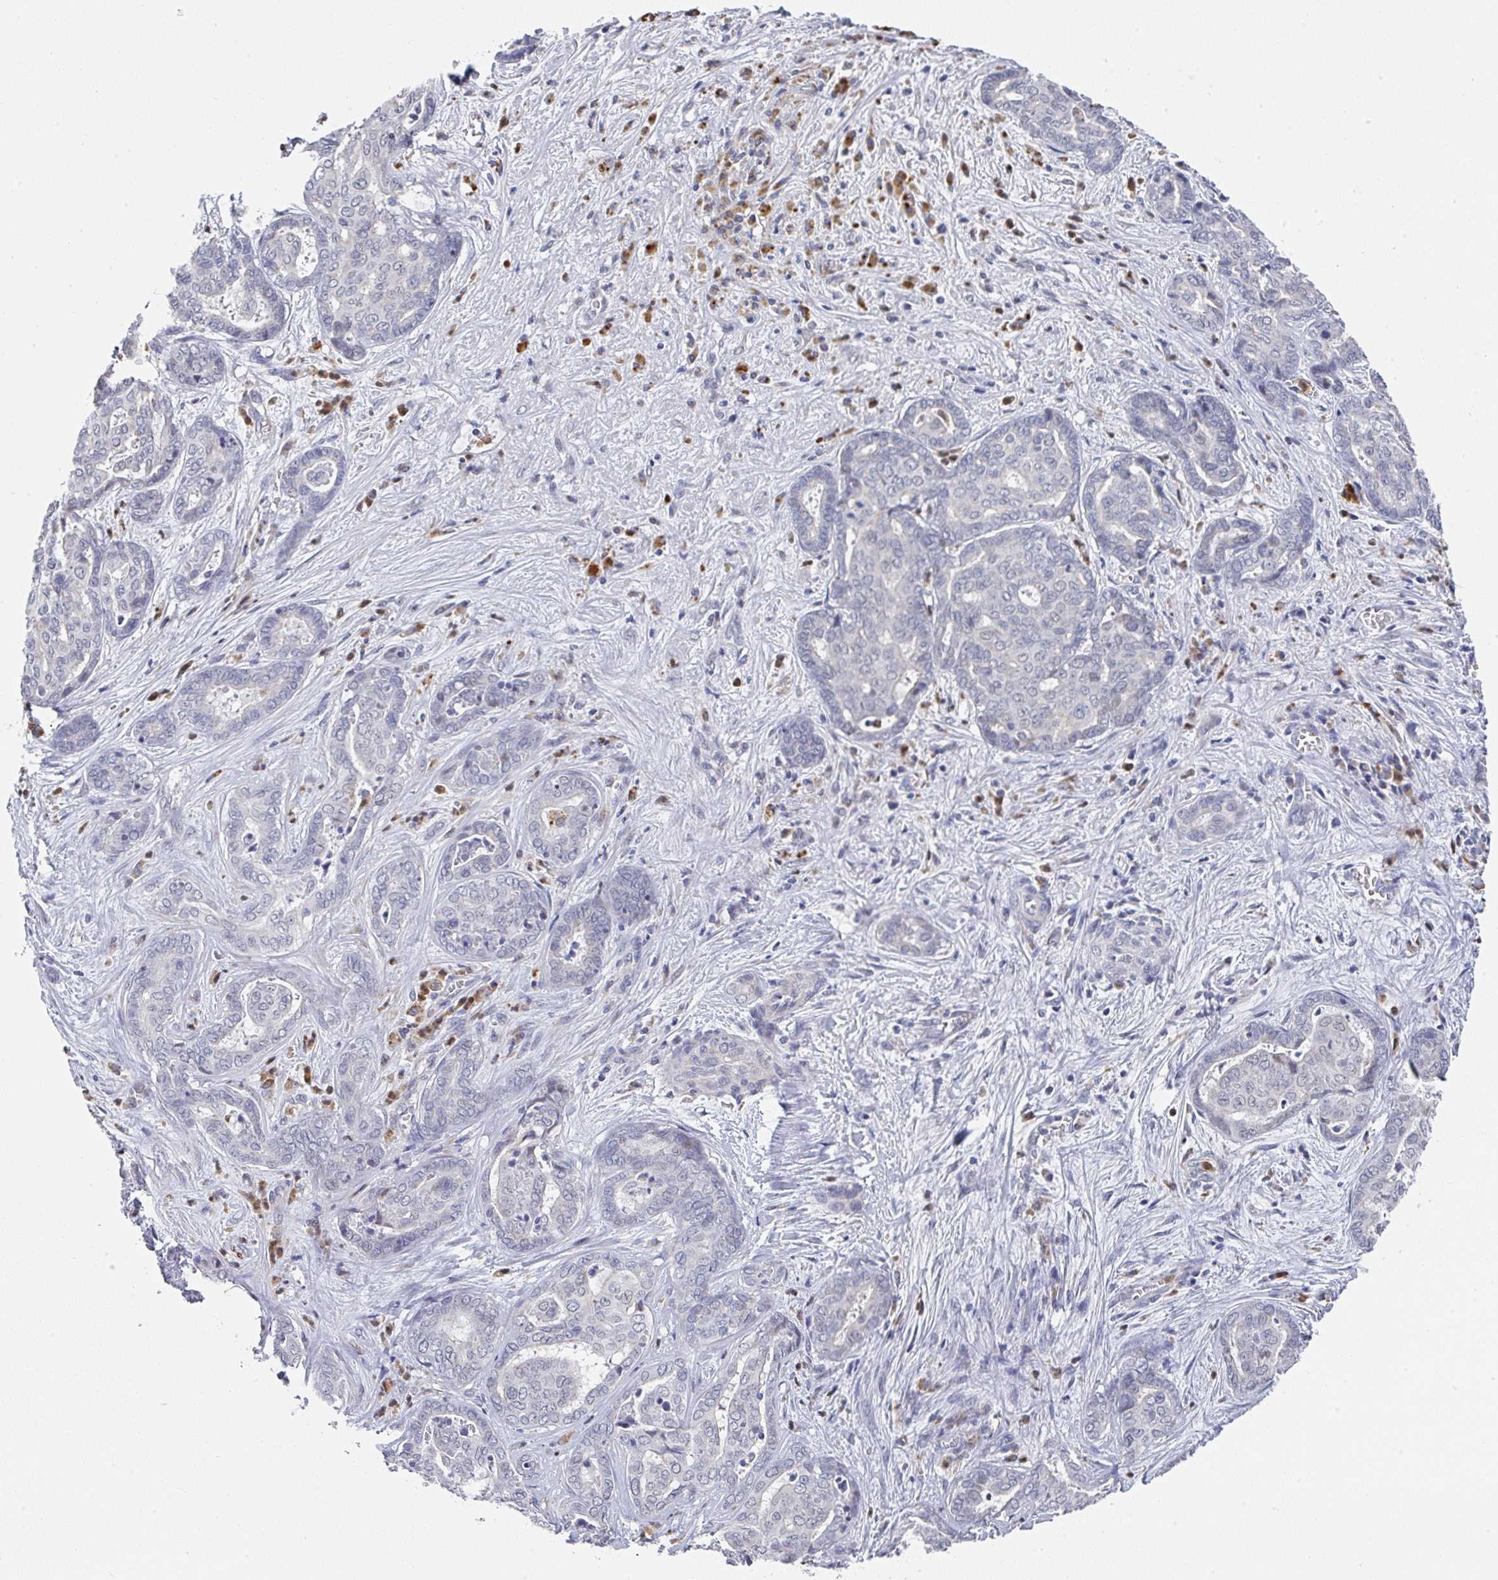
{"staining": {"intensity": "negative", "quantity": "none", "location": "none"}, "tissue": "liver cancer", "cell_type": "Tumor cells", "image_type": "cancer", "snomed": [{"axis": "morphology", "description": "Cholangiocarcinoma"}, {"axis": "topography", "description": "Liver"}], "caption": "Tumor cells show no significant protein expression in liver cholangiocarcinoma.", "gene": "NCF1", "patient": {"sex": "female", "age": 64}}